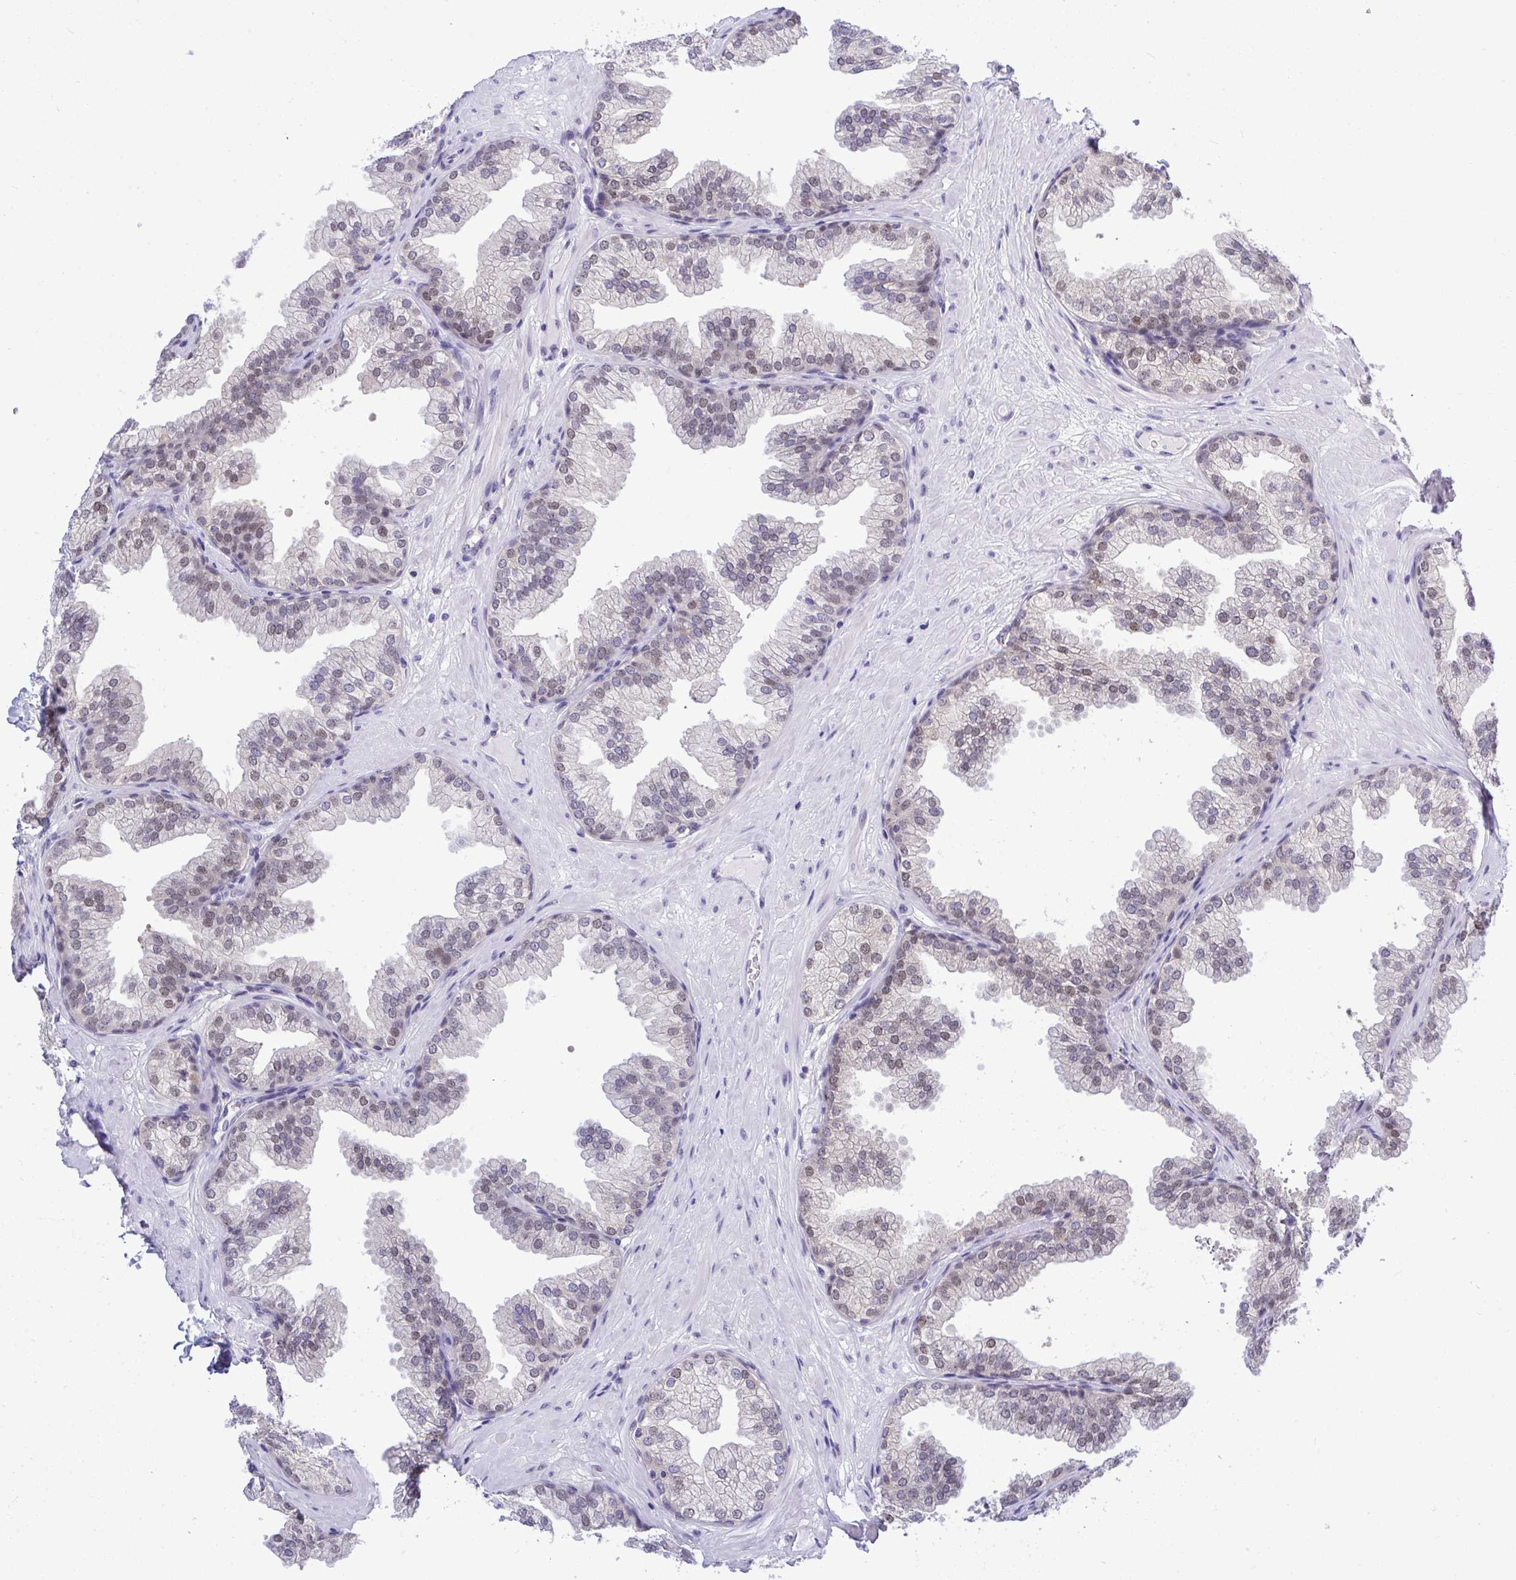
{"staining": {"intensity": "weak", "quantity": "25%-75%", "location": "nuclear"}, "tissue": "prostate", "cell_type": "Glandular cells", "image_type": "normal", "snomed": [{"axis": "morphology", "description": "Normal tissue, NOS"}, {"axis": "topography", "description": "Prostate"}], "caption": "The immunohistochemical stain highlights weak nuclear expression in glandular cells of benign prostate.", "gene": "THOP1", "patient": {"sex": "male", "age": 37}}